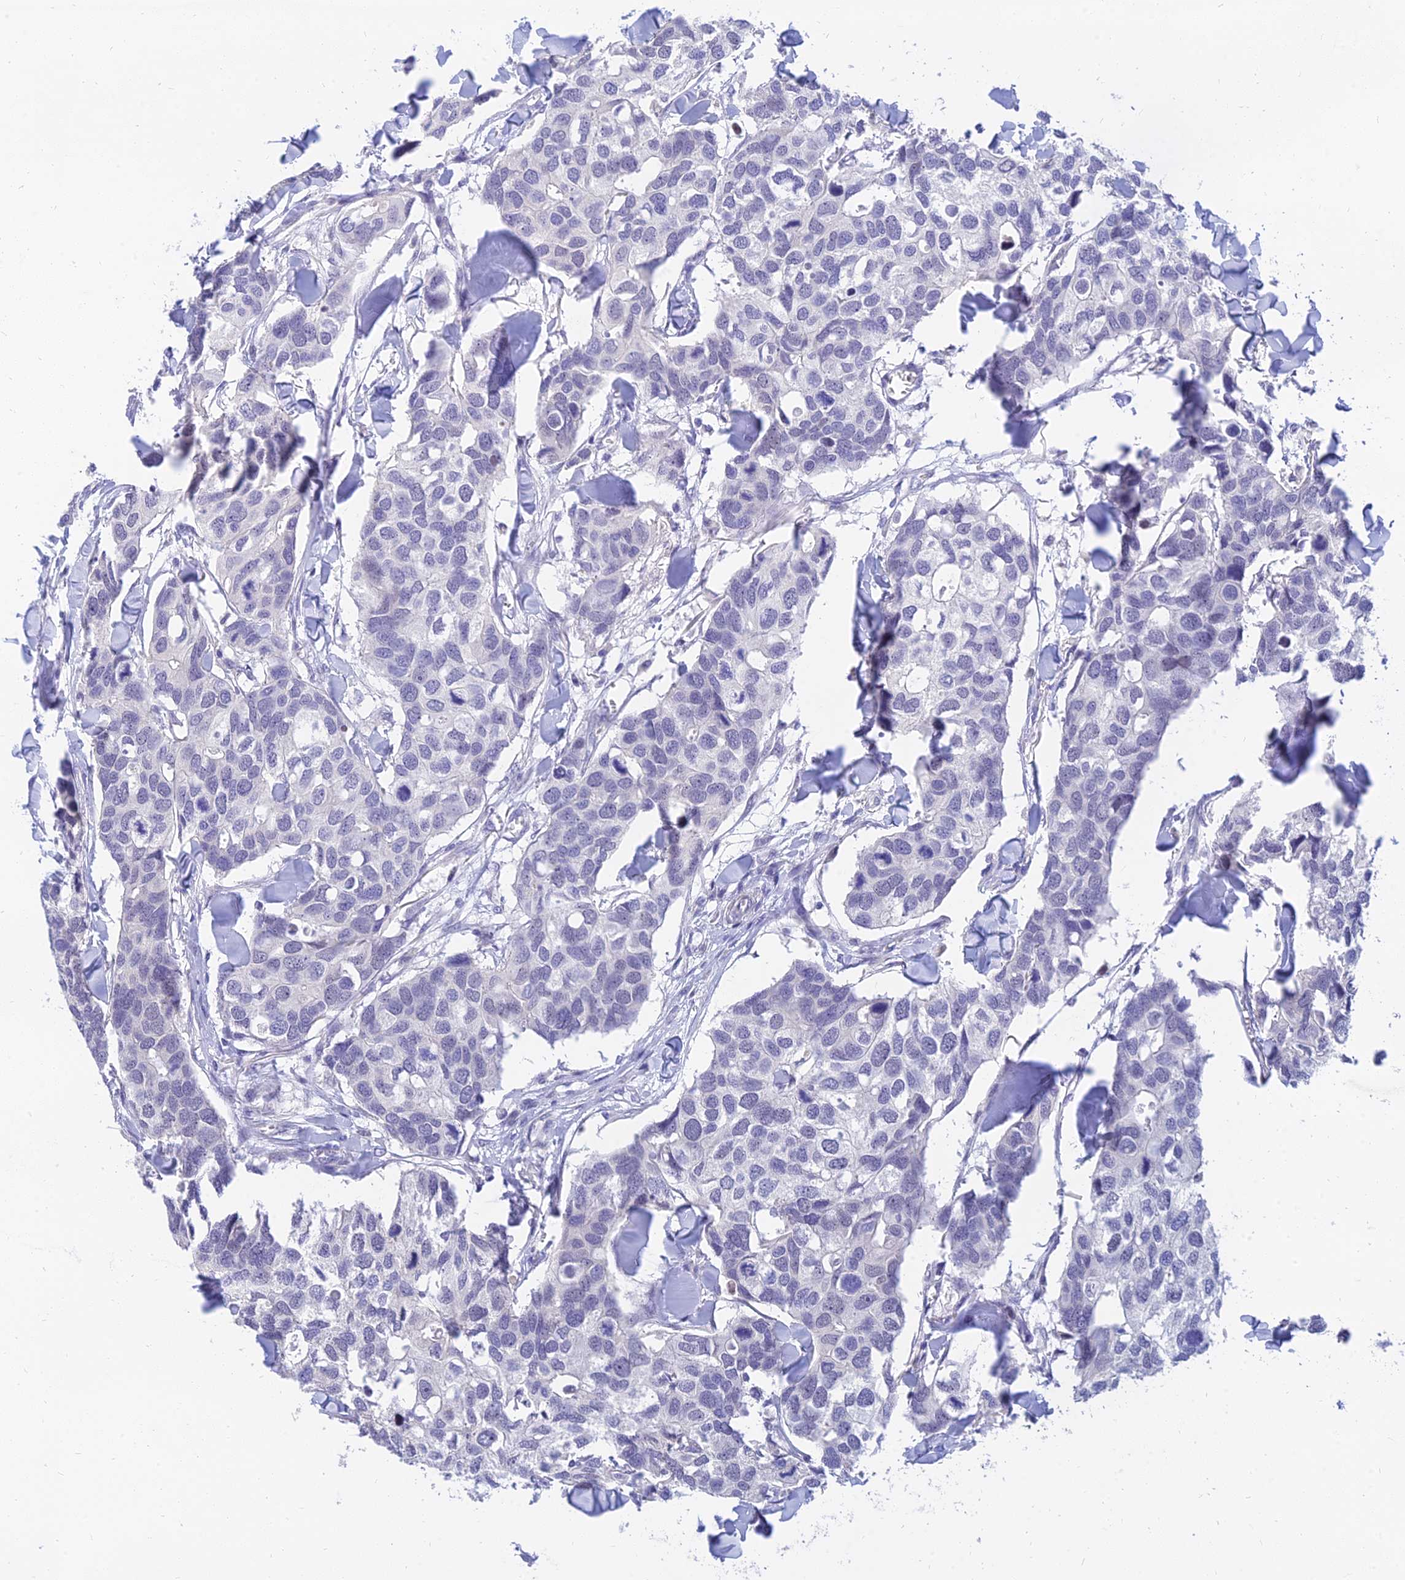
{"staining": {"intensity": "negative", "quantity": "none", "location": "none"}, "tissue": "breast cancer", "cell_type": "Tumor cells", "image_type": "cancer", "snomed": [{"axis": "morphology", "description": "Duct carcinoma"}, {"axis": "topography", "description": "Breast"}], "caption": "Tumor cells are negative for brown protein staining in intraductal carcinoma (breast). The staining was performed using DAB (3,3'-diaminobenzidine) to visualize the protein expression in brown, while the nuclei were stained in blue with hematoxylin (Magnification: 20x).", "gene": "TMEM161B", "patient": {"sex": "female", "age": 83}}